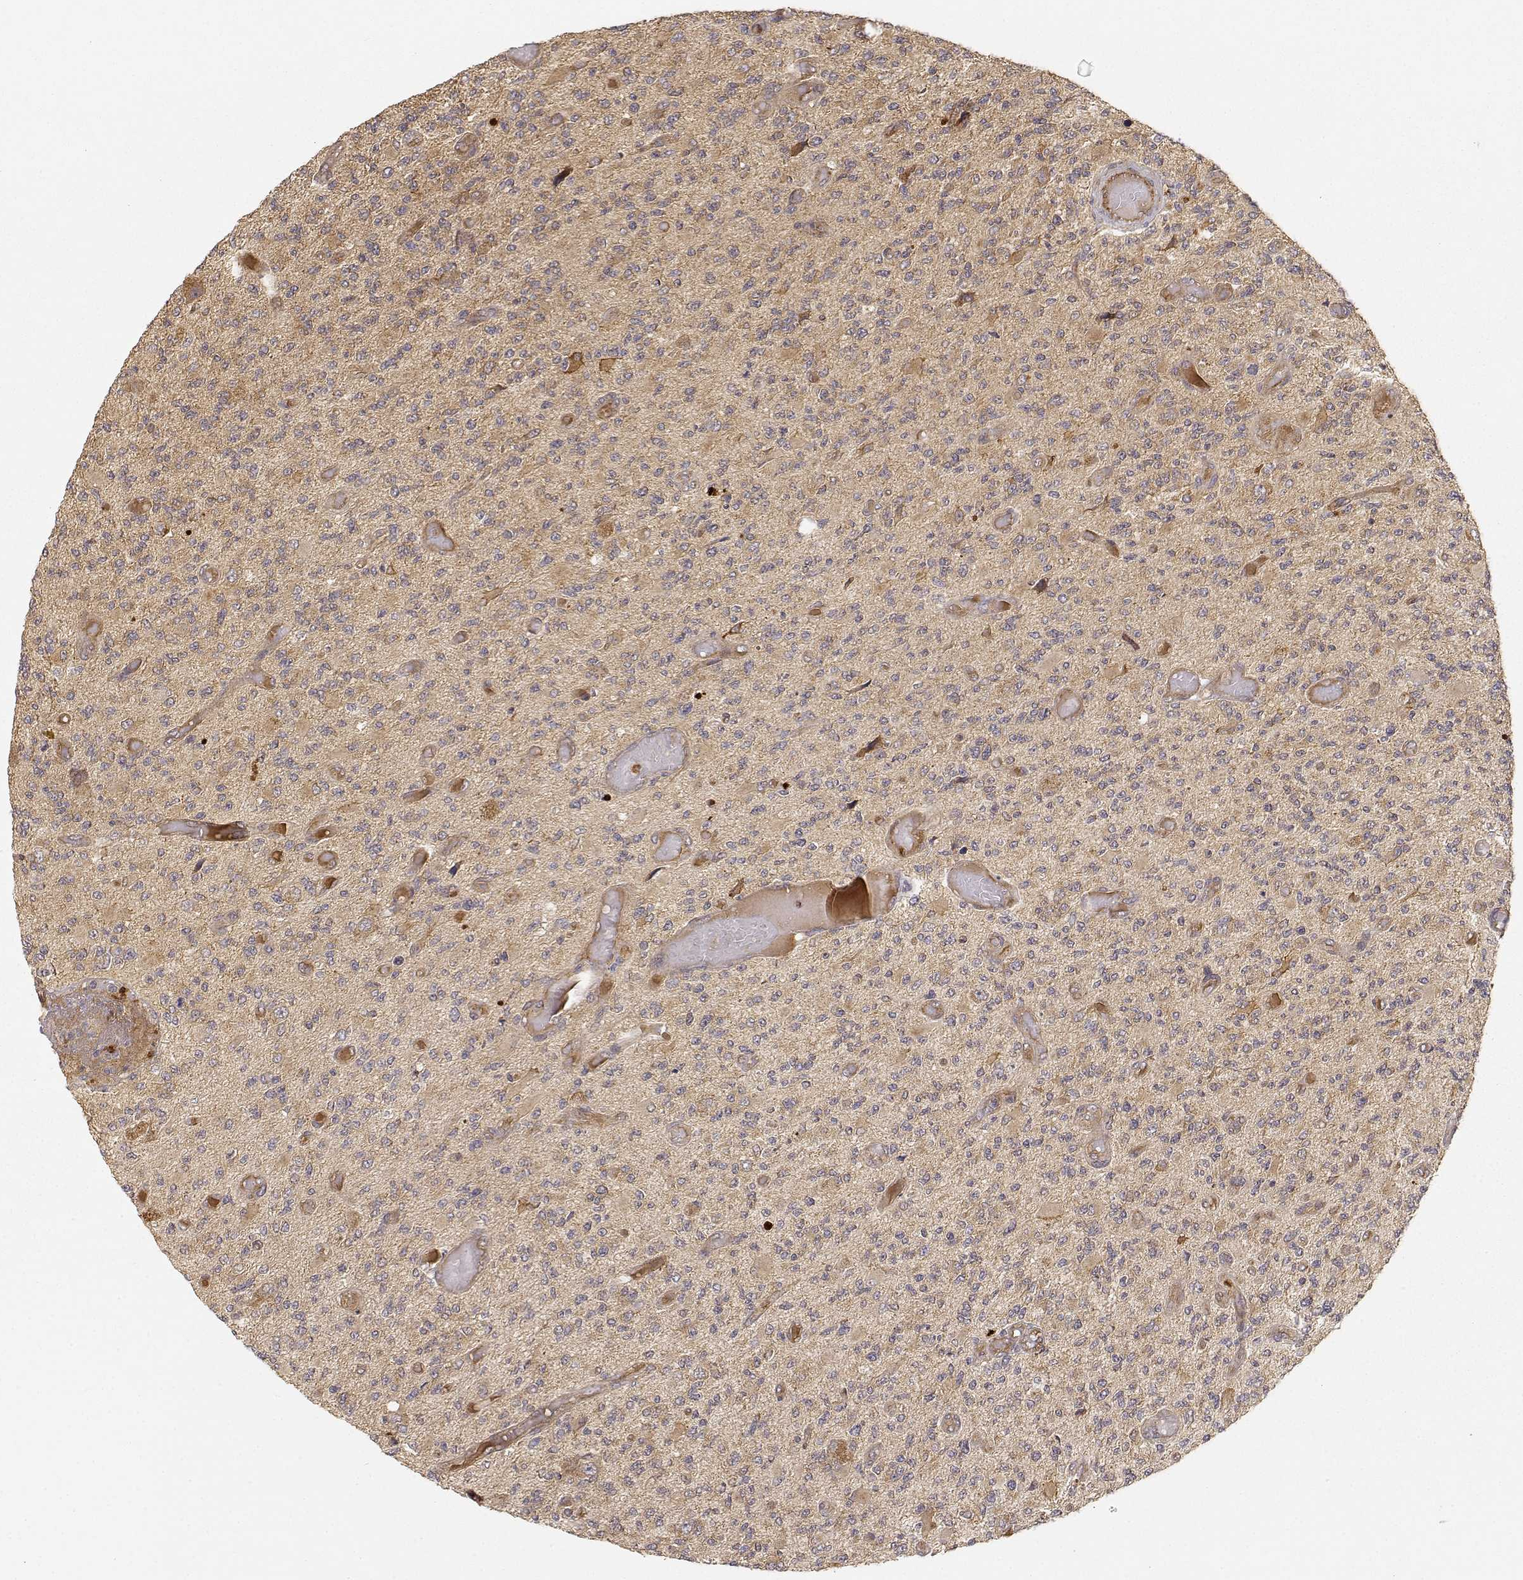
{"staining": {"intensity": "weak", "quantity": ">75%", "location": "cytoplasmic/membranous"}, "tissue": "glioma", "cell_type": "Tumor cells", "image_type": "cancer", "snomed": [{"axis": "morphology", "description": "Glioma, malignant, High grade"}, {"axis": "topography", "description": "Brain"}], "caption": "This is a histology image of immunohistochemistry staining of glioma, which shows weak expression in the cytoplasmic/membranous of tumor cells.", "gene": "CDK5RAP2", "patient": {"sex": "female", "age": 63}}